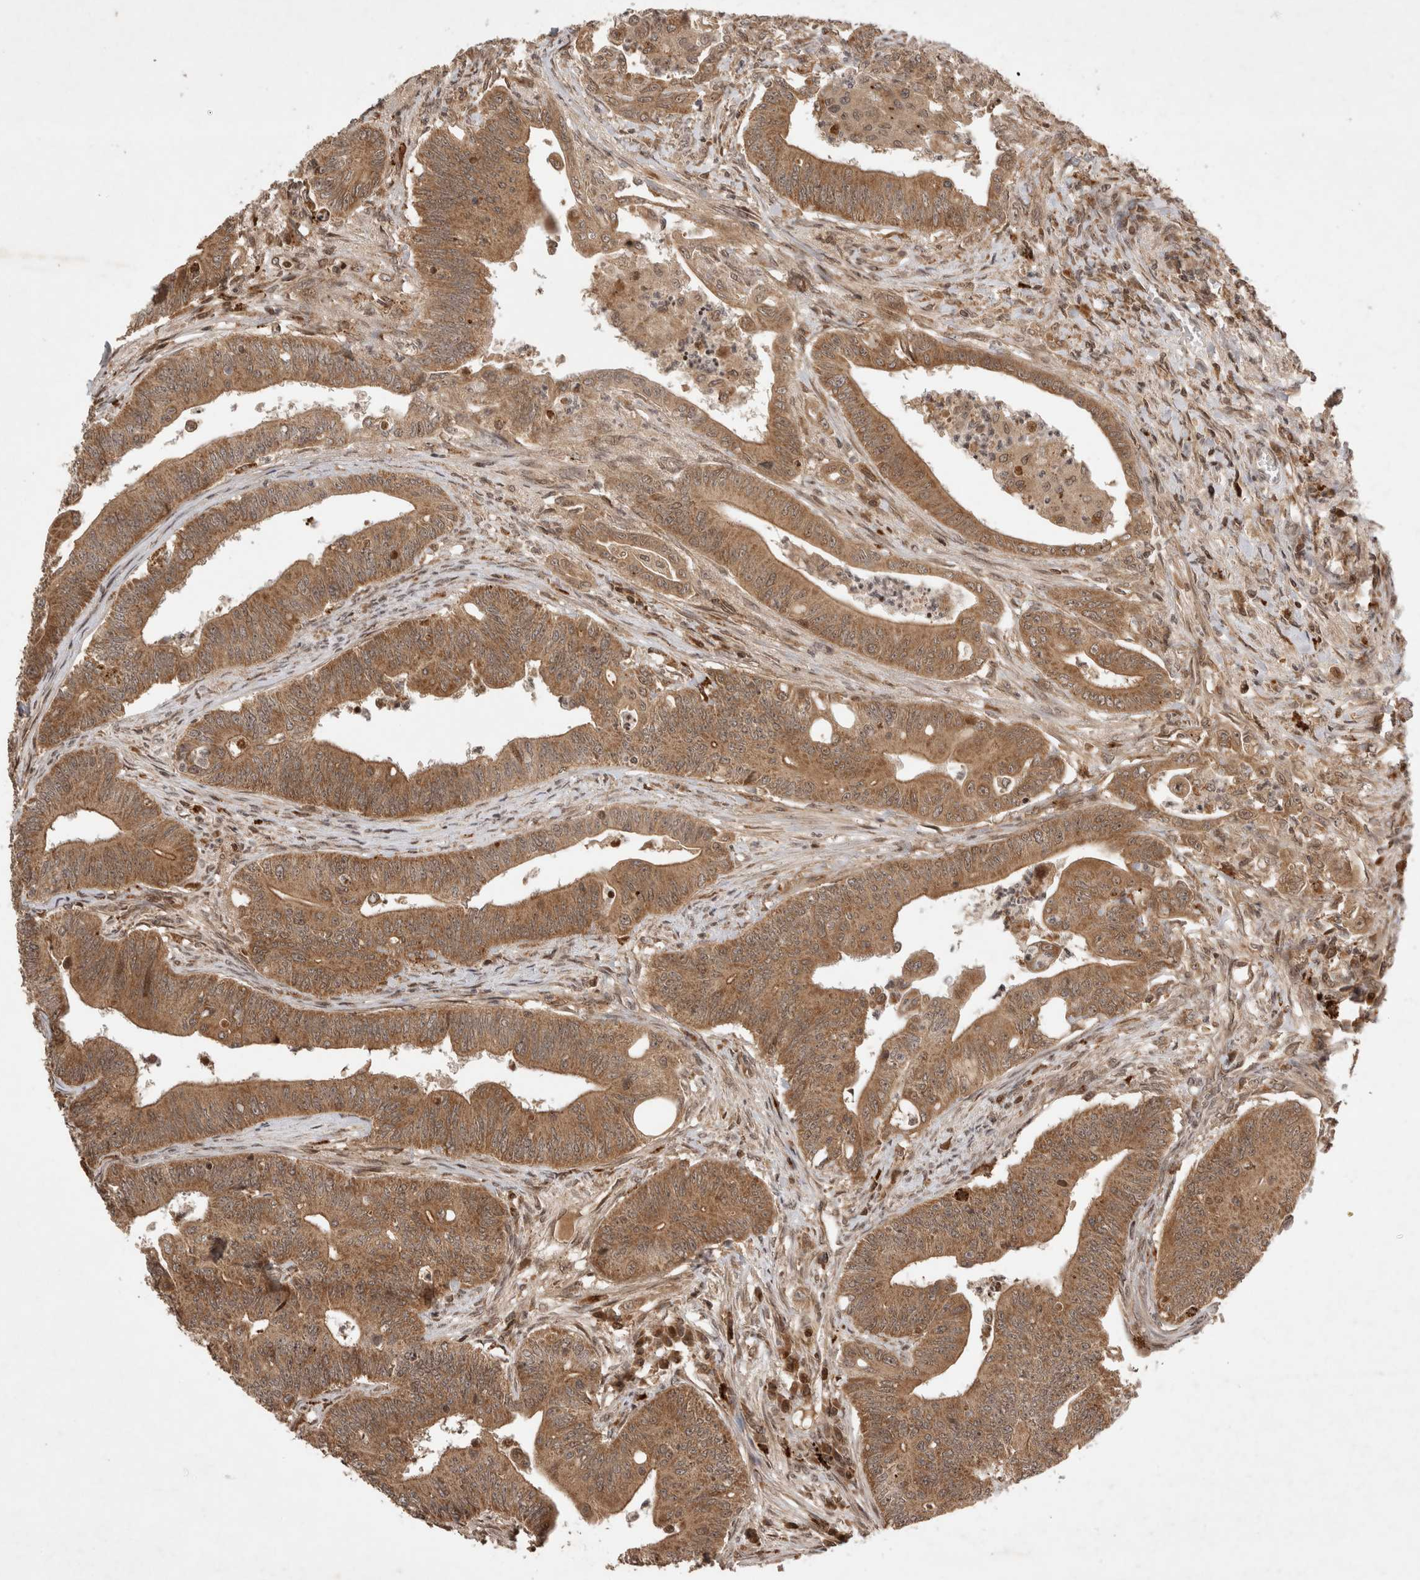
{"staining": {"intensity": "moderate", "quantity": ">75%", "location": "cytoplasmic/membranous"}, "tissue": "colorectal cancer", "cell_type": "Tumor cells", "image_type": "cancer", "snomed": [{"axis": "morphology", "description": "Adenoma, NOS"}, {"axis": "morphology", "description": "Adenocarcinoma, NOS"}, {"axis": "topography", "description": "Colon"}], "caption": "Human adenocarcinoma (colorectal) stained with a protein marker exhibits moderate staining in tumor cells.", "gene": "FAM221A", "patient": {"sex": "male", "age": 79}}